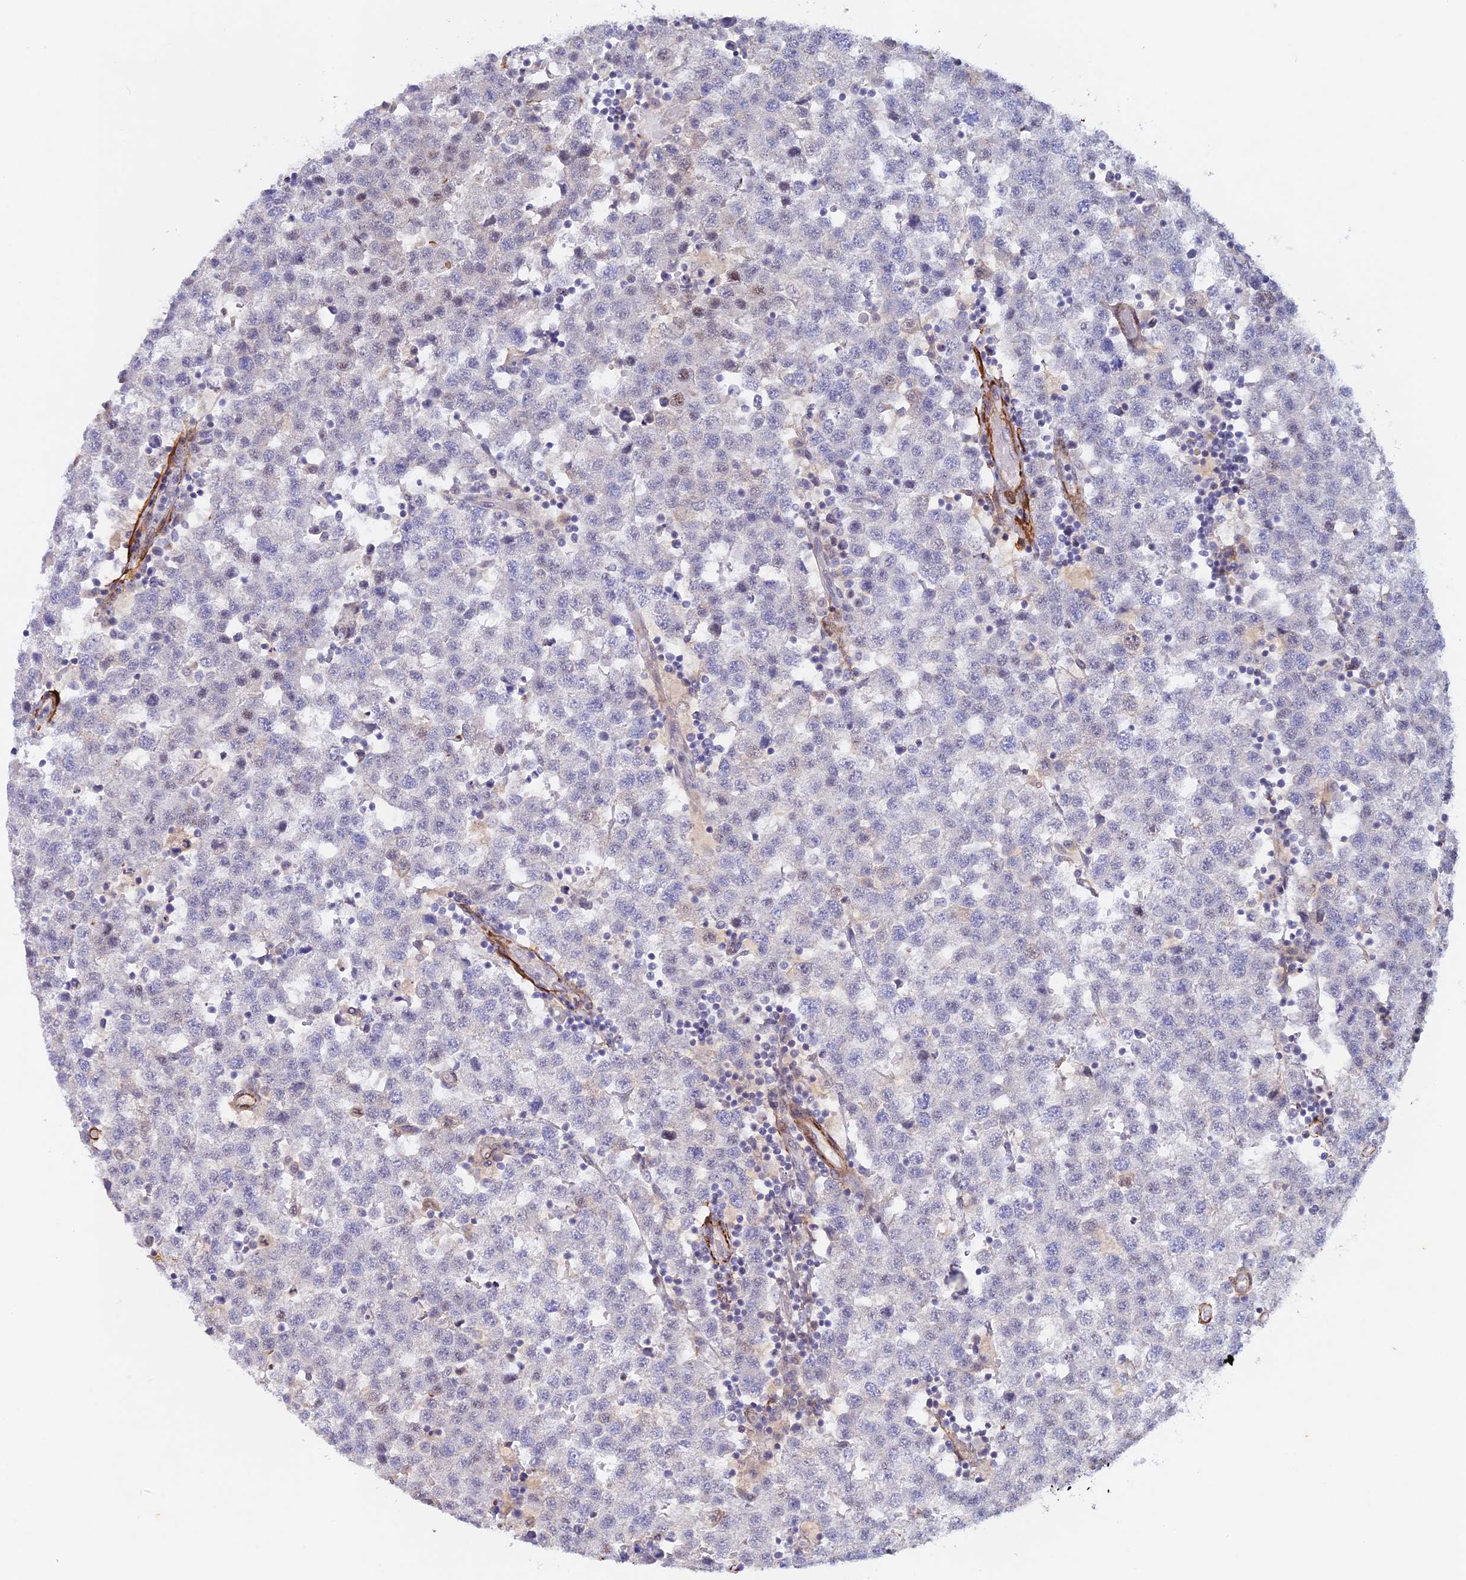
{"staining": {"intensity": "negative", "quantity": "none", "location": "none"}, "tissue": "testis cancer", "cell_type": "Tumor cells", "image_type": "cancer", "snomed": [{"axis": "morphology", "description": "Seminoma, NOS"}, {"axis": "topography", "description": "Testis"}], "caption": "Immunohistochemical staining of seminoma (testis) displays no significant positivity in tumor cells.", "gene": "CCDC154", "patient": {"sex": "male", "age": 34}}